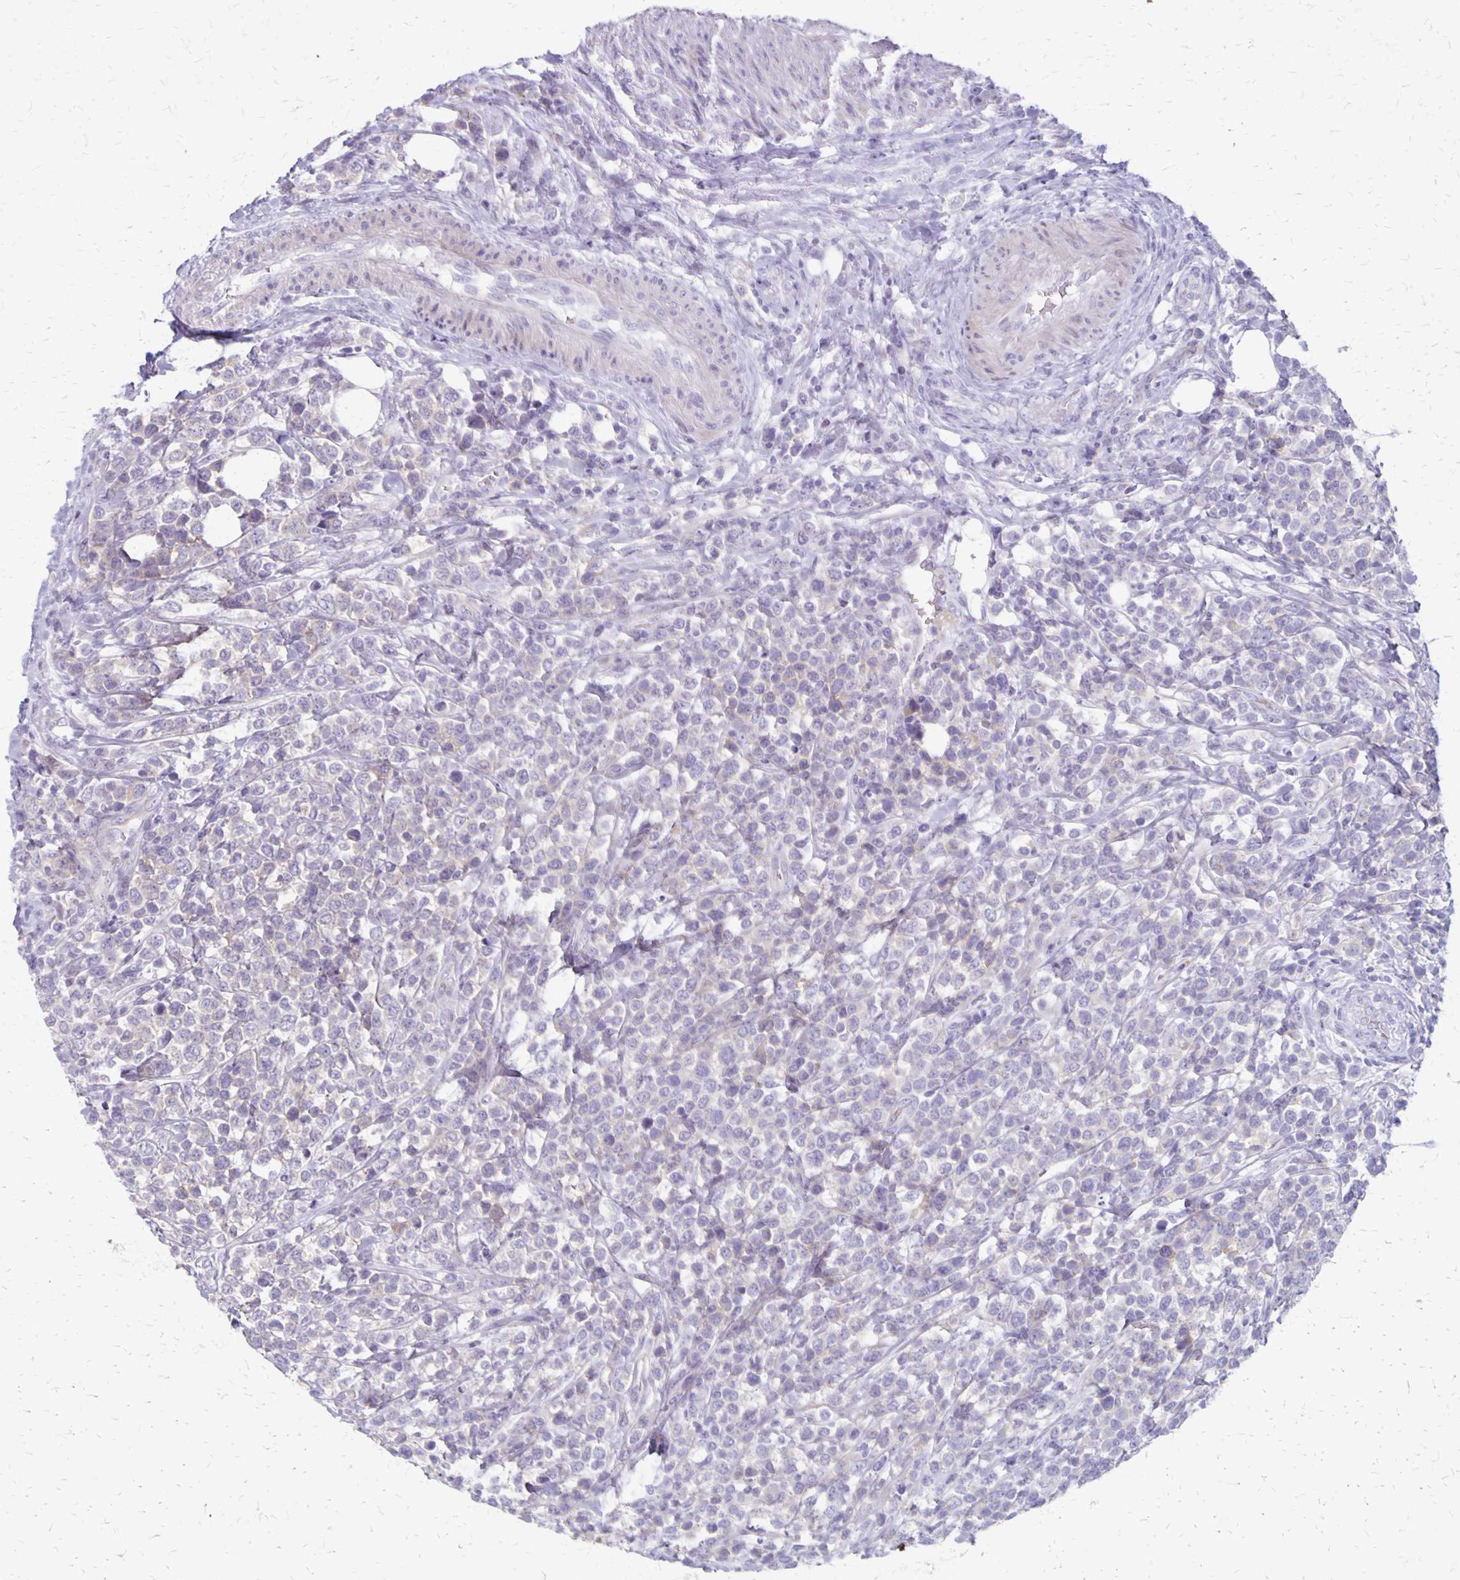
{"staining": {"intensity": "negative", "quantity": "none", "location": "none"}, "tissue": "lymphoma", "cell_type": "Tumor cells", "image_type": "cancer", "snomed": [{"axis": "morphology", "description": "Malignant lymphoma, non-Hodgkin's type, High grade"}, {"axis": "topography", "description": "Soft tissue"}], "caption": "A micrograph of high-grade malignant lymphoma, non-Hodgkin's type stained for a protein displays no brown staining in tumor cells.", "gene": "HOMER1", "patient": {"sex": "female", "age": 56}}